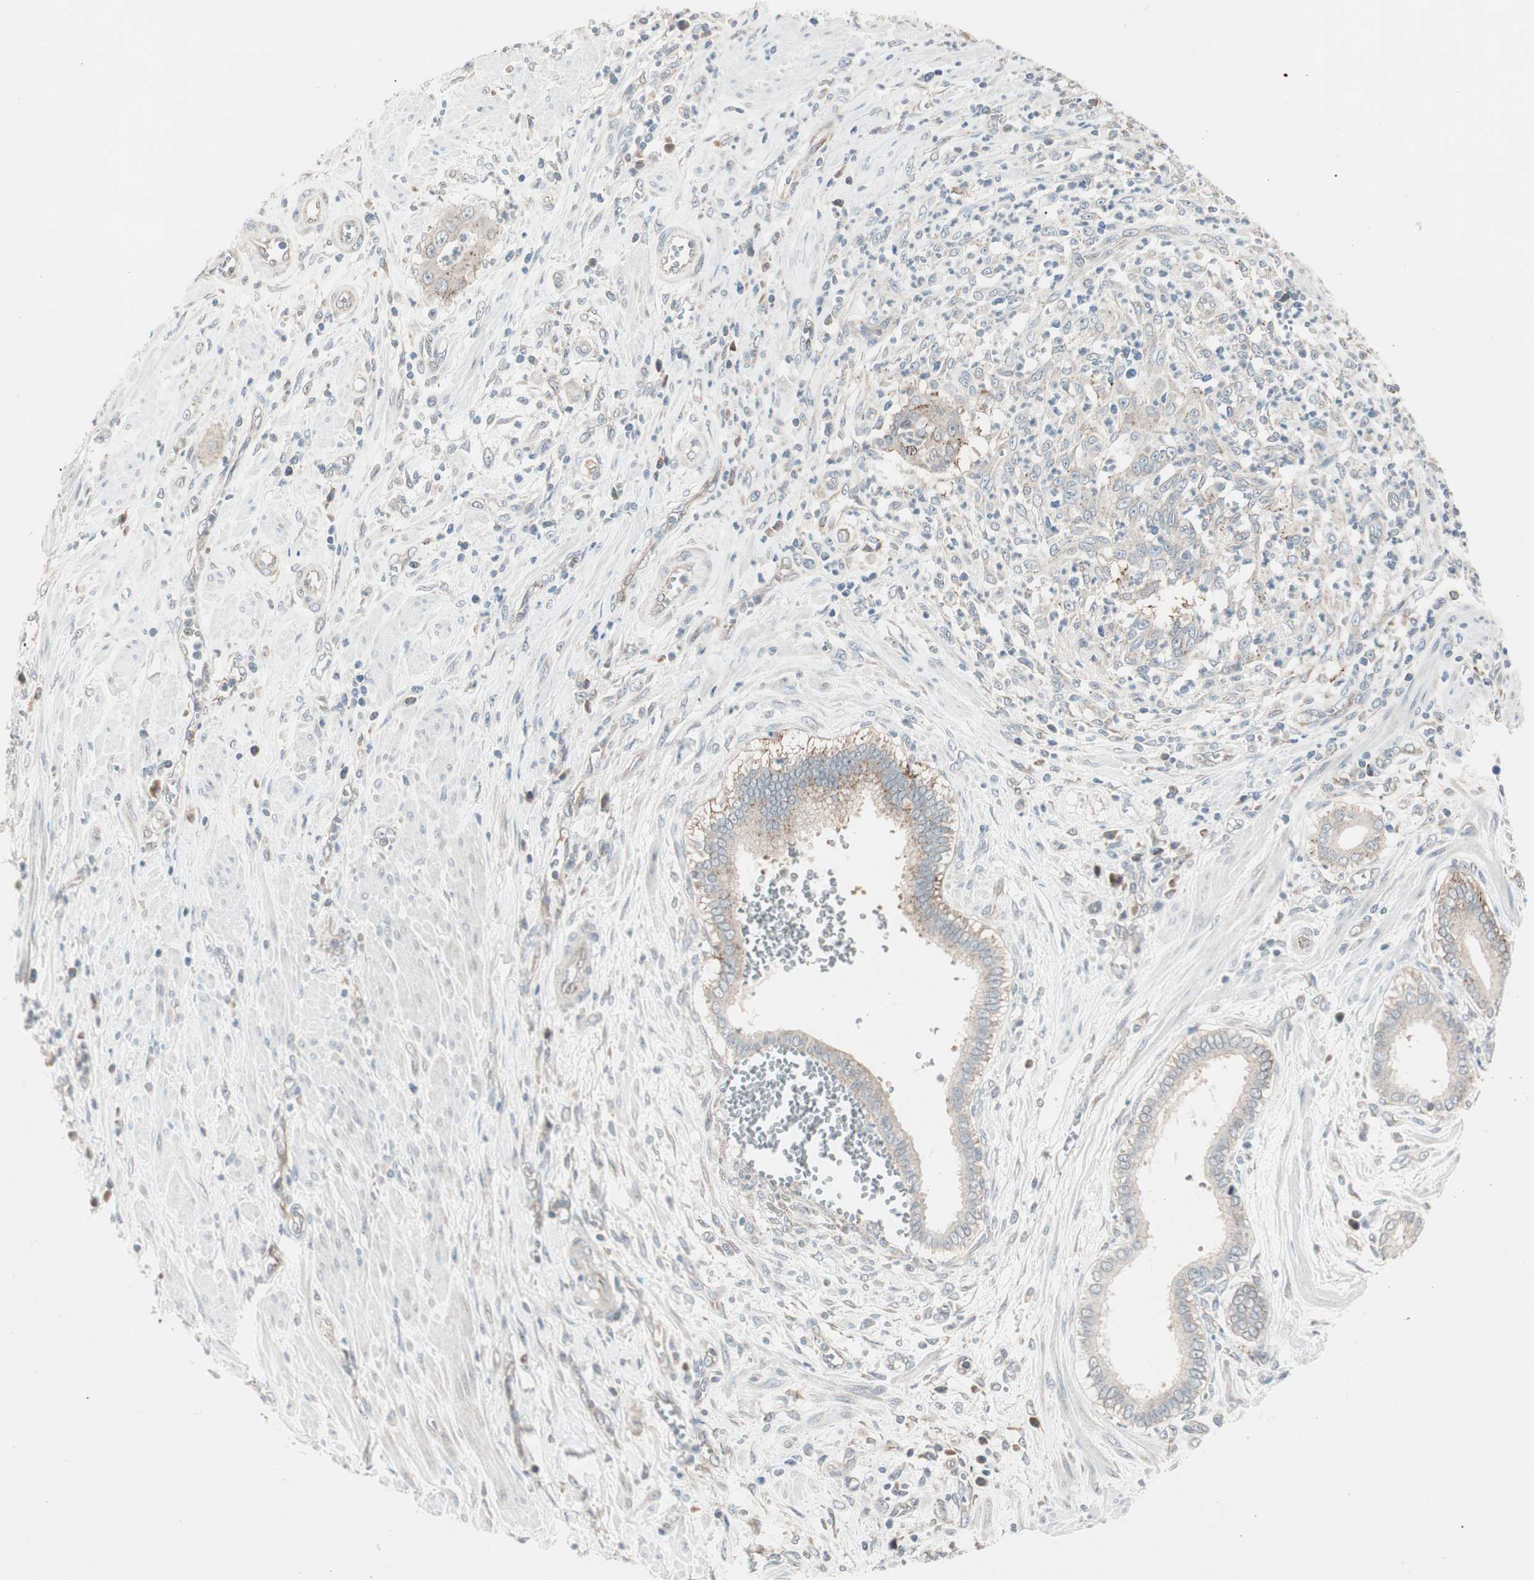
{"staining": {"intensity": "weak", "quantity": ">75%", "location": "cytoplasmic/membranous"}, "tissue": "pancreatic cancer", "cell_type": "Tumor cells", "image_type": "cancer", "snomed": [{"axis": "morphology", "description": "Normal tissue, NOS"}, {"axis": "topography", "description": "Lymph node"}], "caption": "This image exhibits IHC staining of human pancreatic cancer, with low weak cytoplasmic/membranous staining in about >75% of tumor cells.", "gene": "CCL14", "patient": {"sex": "male", "age": 50}}